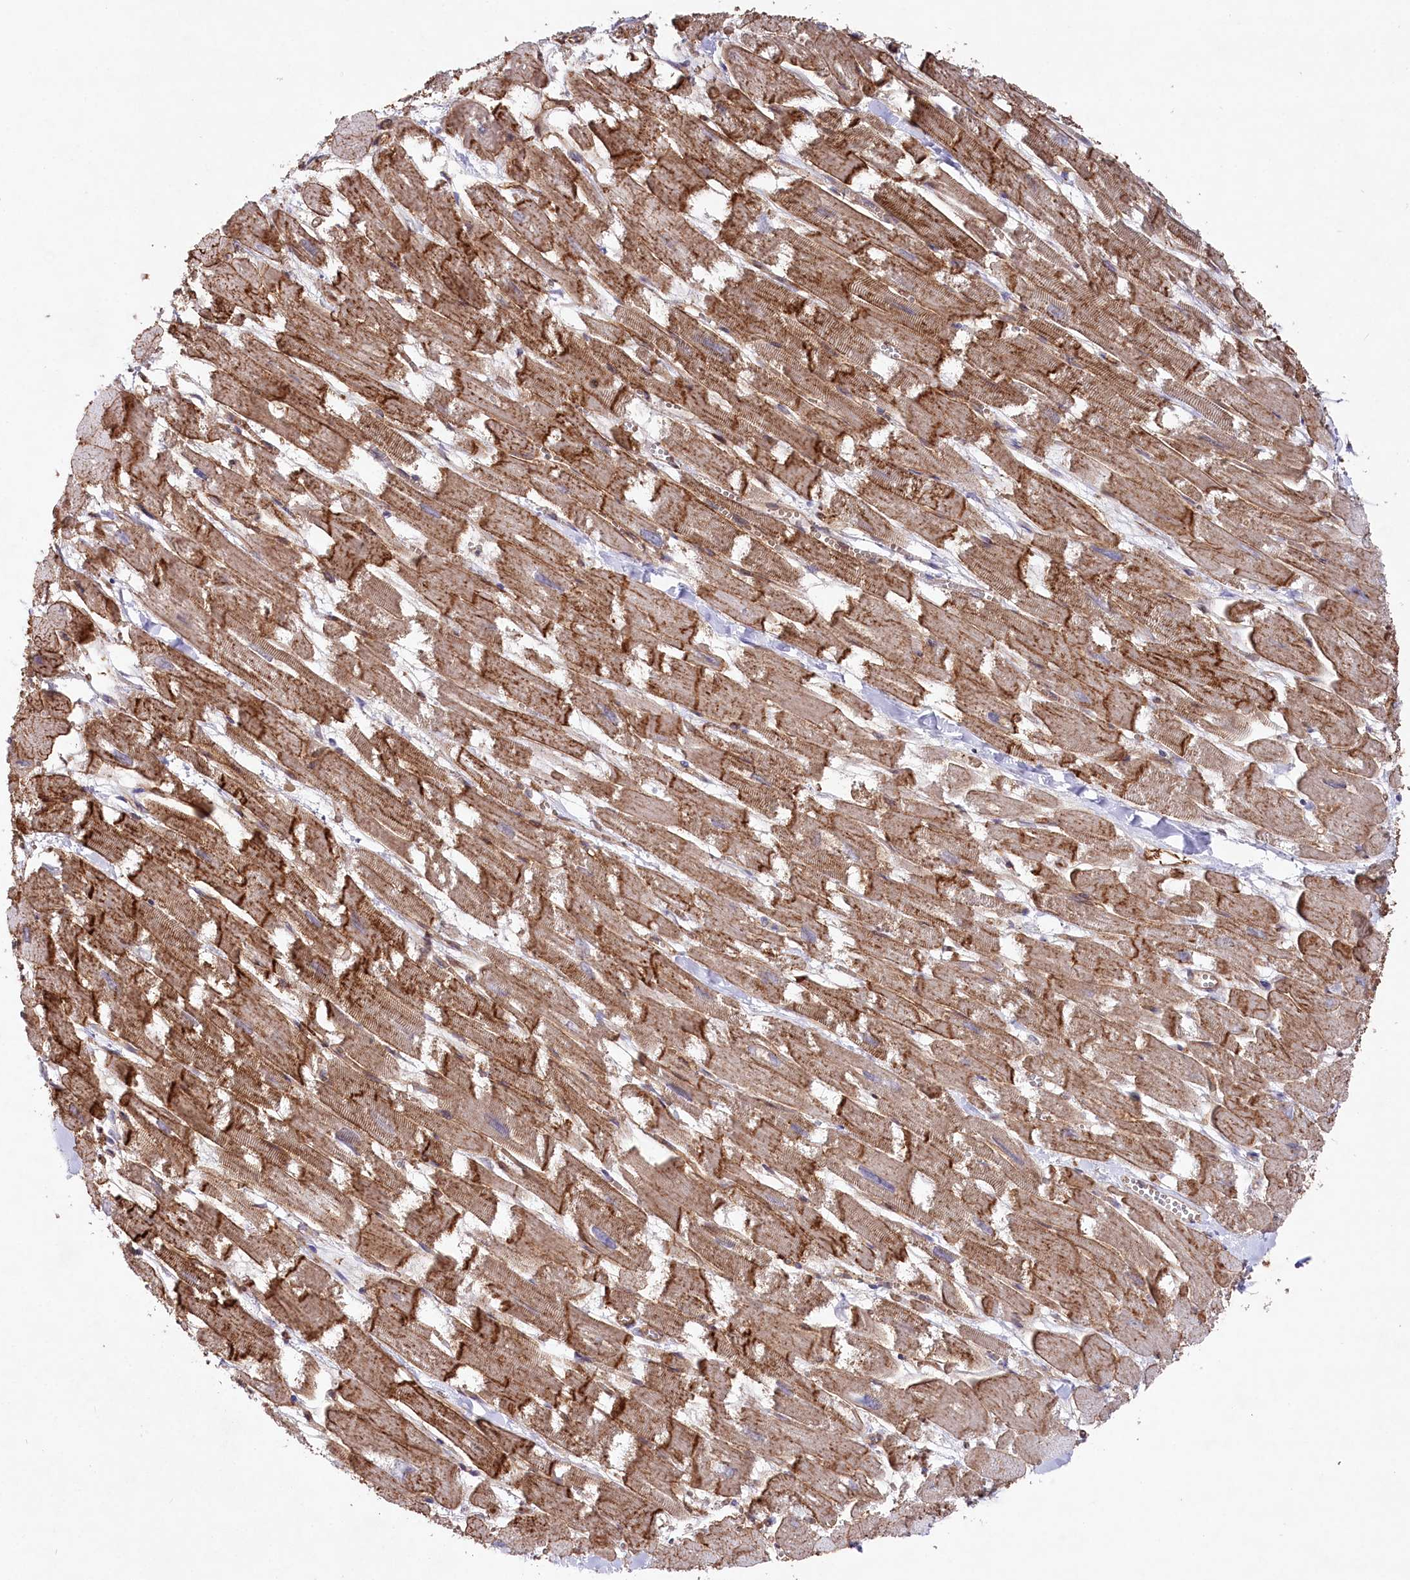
{"staining": {"intensity": "strong", "quantity": ">75%", "location": "cytoplasmic/membranous"}, "tissue": "heart muscle", "cell_type": "Cardiomyocytes", "image_type": "normal", "snomed": [{"axis": "morphology", "description": "Normal tissue, NOS"}, {"axis": "topography", "description": "Heart"}], "caption": "Cardiomyocytes show high levels of strong cytoplasmic/membranous staining in approximately >75% of cells in normal heart muscle.", "gene": "MTPAP", "patient": {"sex": "male", "age": 54}}